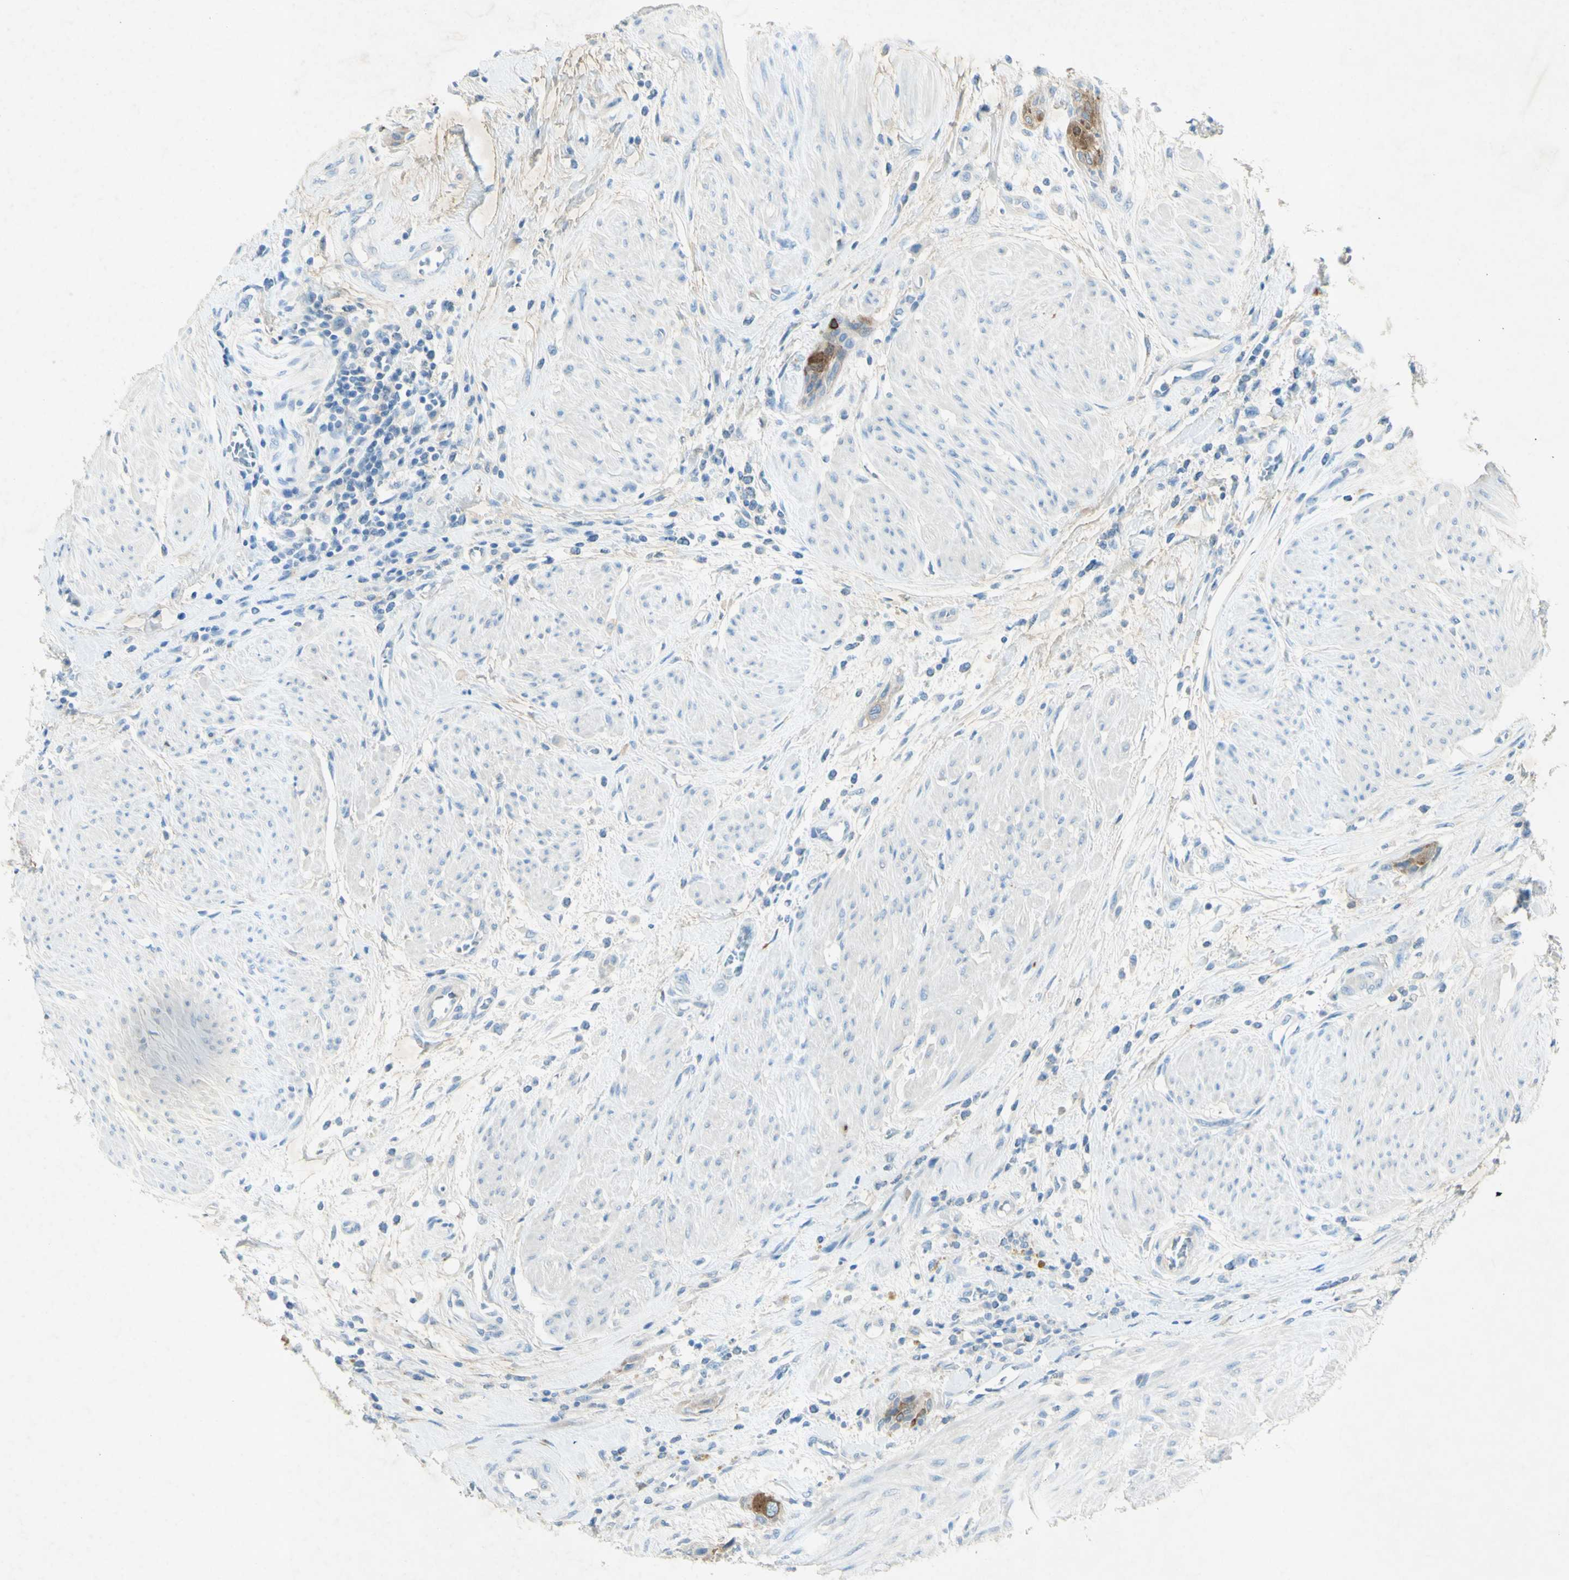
{"staining": {"intensity": "moderate", "quantity": ">75%", "location": "cytoplasmic/membranous"}, "tissue": "urothelial cancer", "cell_type": "Tumor cells", "image_type": "cancer", "snomed": [{"axis": "morphology", "description": "Urothelial carcinoma, High grade"}, {"axis": "topography", "description": "Urinary bladder"}], "caption": "Human urothelial cancer stained with a protein marker demonstrates moderate staining in tumor cells.", "gene": "GDF15", "patient": {"sex": "male", "age": 35}}